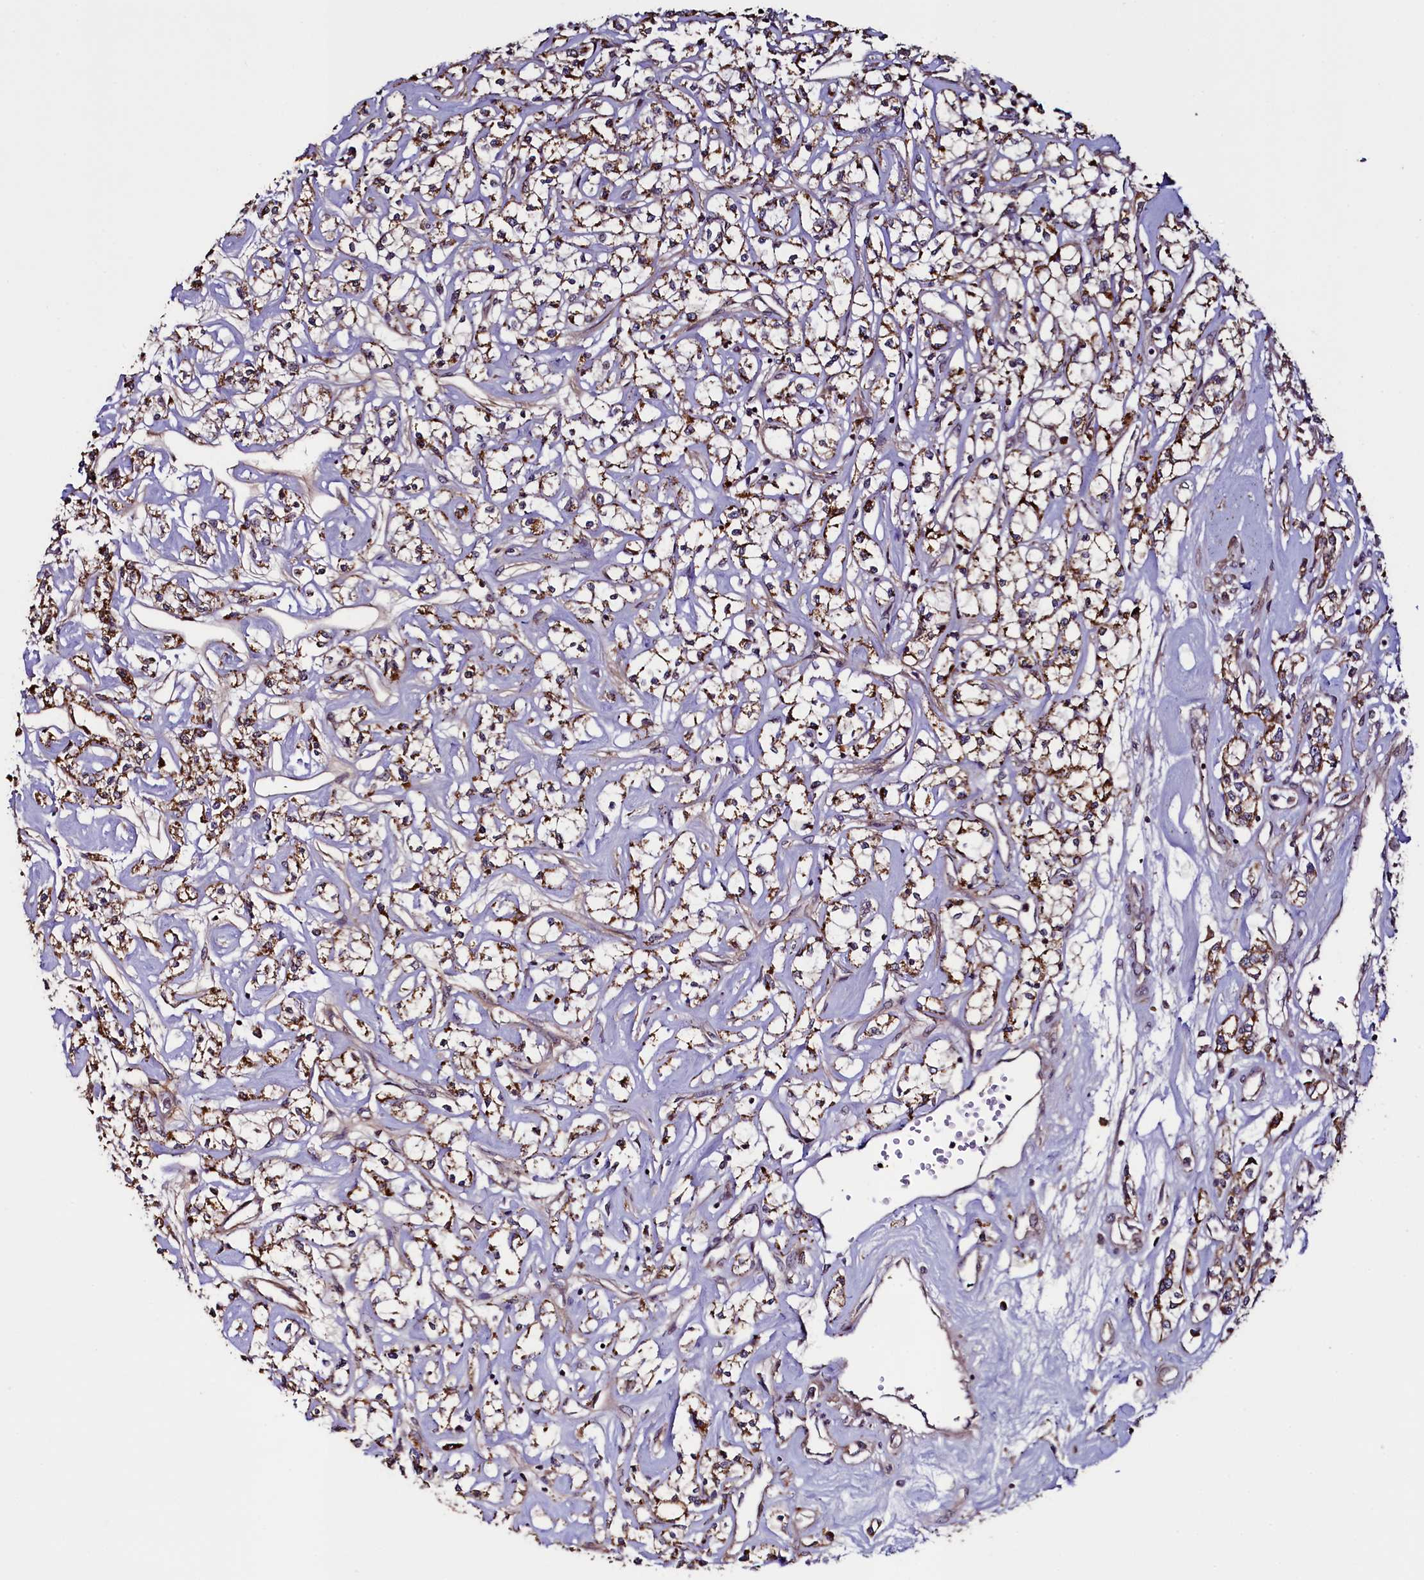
{"staining": {"intensity": "moderate", "quantity": "25%-75%", "location": "cytoplasmic/membranous"}, "tissue": "renal cancer", "cell_type": "Tumor cells", "image_type": "cancer", "snomed": [{"axis": "morphology", "description": "Adenocarcinoma, NOS"}, {"axis": "topography", "description": "Kidney"}], "caption": "Immunohistochemical staining of human renal adenocarcinoma displays medium levels of moderate cytoplasmic/membranous protein expression in about 25%-75% of tumor cells.", "gene": "RBFA", "patient": {"sex": "female", "age": 59}}